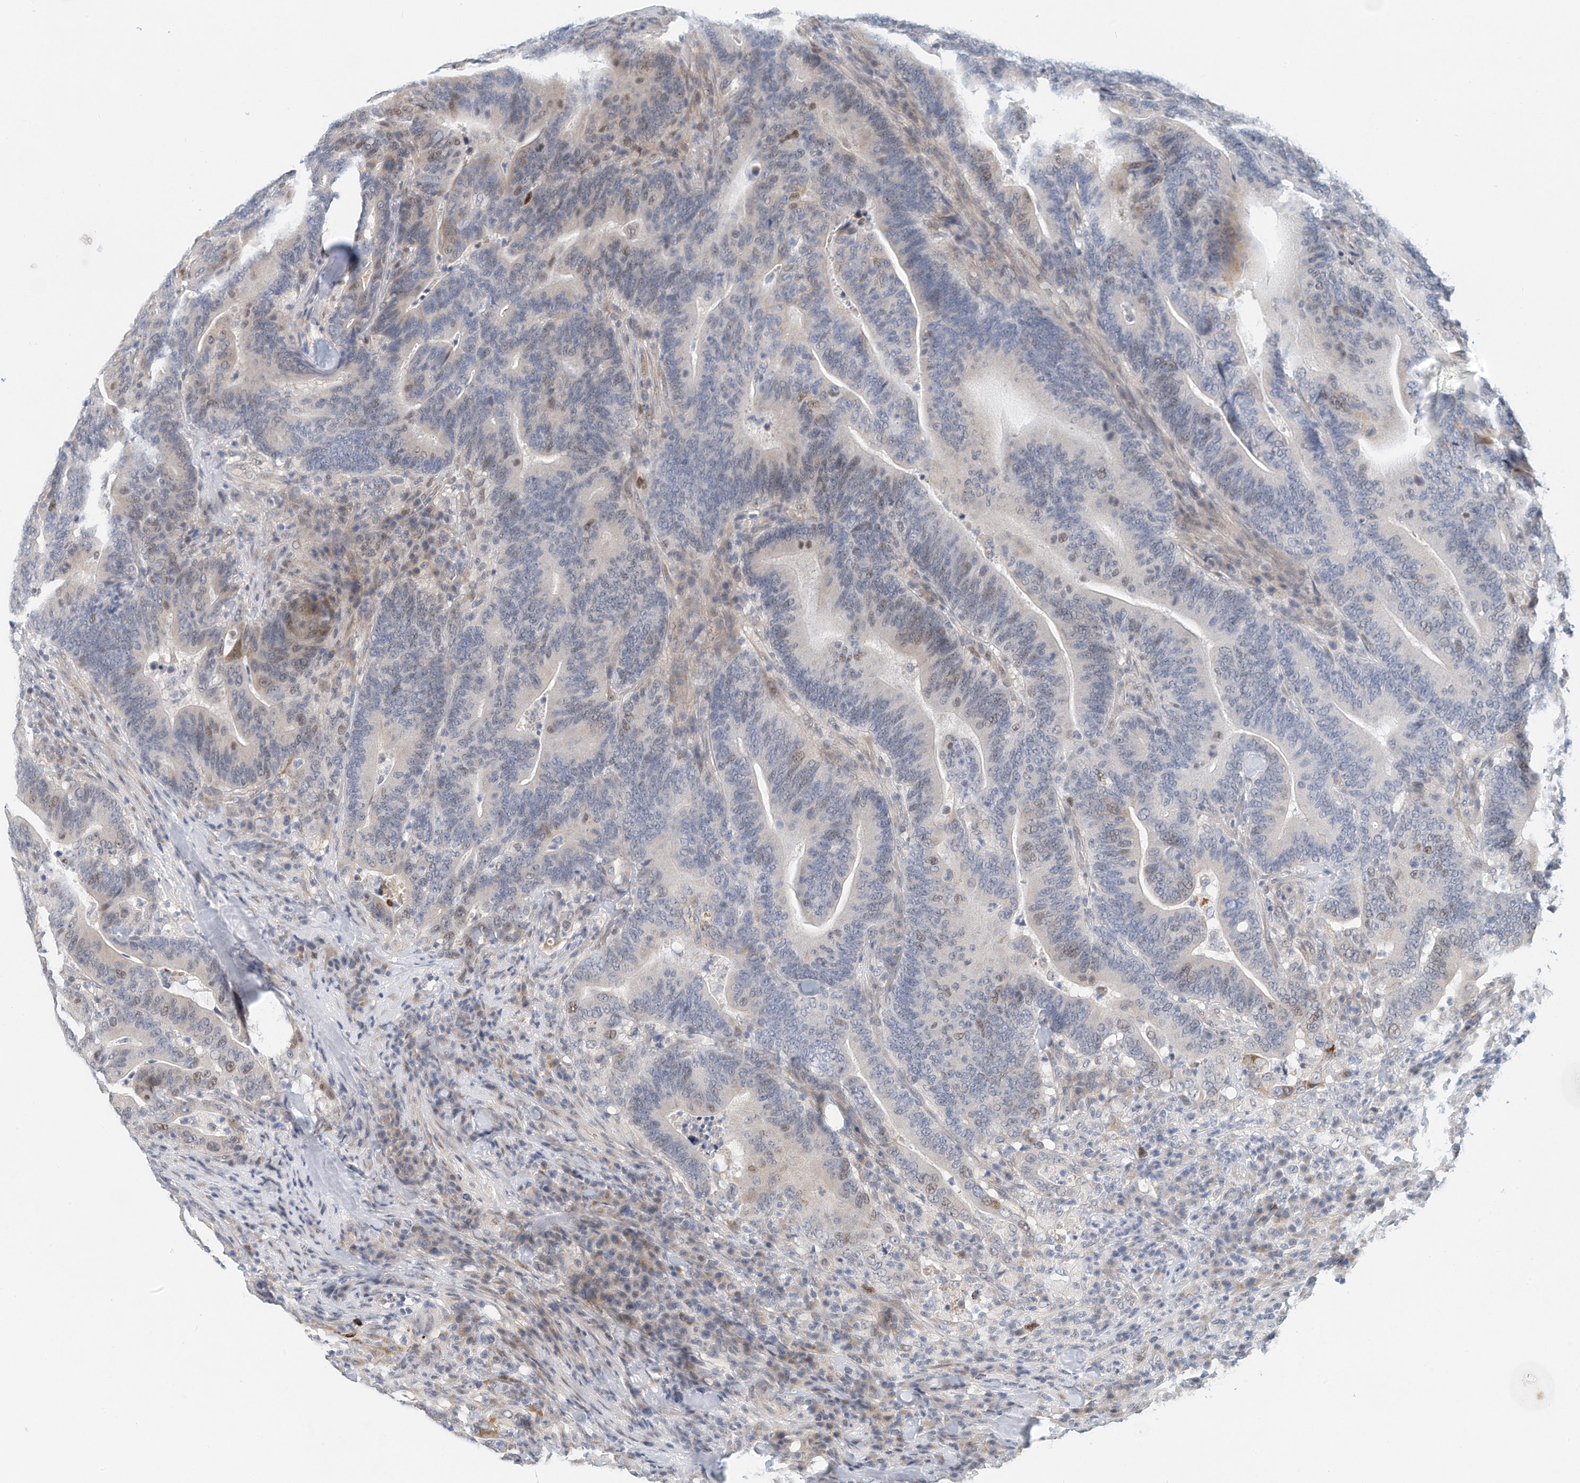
{"staining": {"intensity": "moderate", "quantity": "<25%", "location": "nuclear"}, "tissue": "colorectal cancer", "cell_type": "Tumor cells", "image_type": "cancer", "snomed": [{"axis": "morphology", "description": "Adenocarcinoma, NOS"}, {"axis": "topography", "description": "Colon"}], "caption": "Adenocarcinoma (colorectal) stained for a protein (brown) reveals moderate nuclear positive staining in approximately <25% of tumor cells.", "gene": "ARHGAP28", "patient": {"sex": "female", "age": 66}}